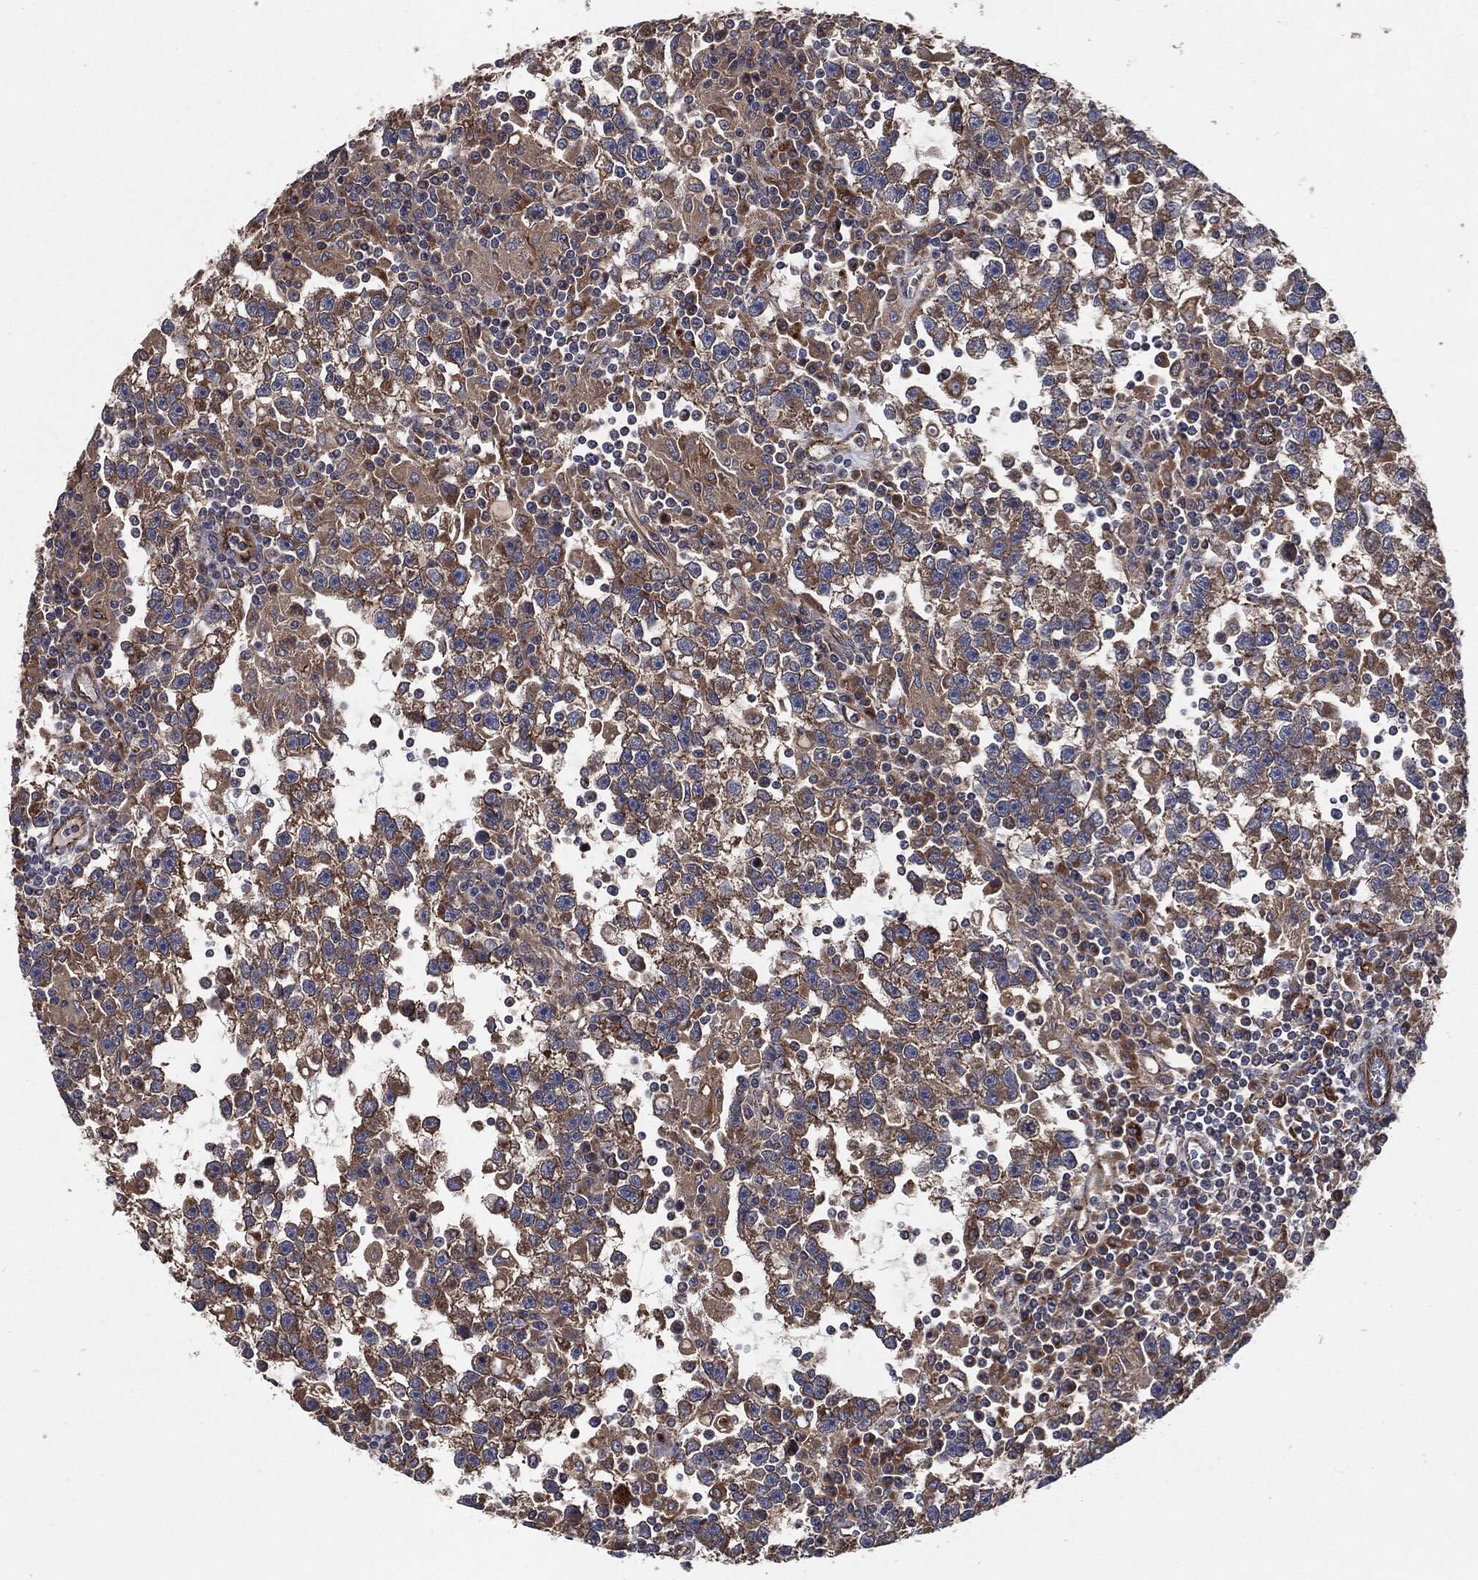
{"staining": {"intensity": "strong", "quantity": "25%-75%", "location": "cytoplasmic/membranous"}, "tissue": "testis cancer", "cell_type": "Tumor cells", "image_type": "cancer", "snomed": [{"axis": "morphology", "description": "Seminoma, NOS"}, {"axis": "topography", "description": "Testis"}], "caption": "Human testis seminoma stained with a brown dye demonstrates strong cytoplasmic/membranous positive staining in about 25%-75% of tumor cells.", "gene": "CTNNA1", "patient": {"sex": "male", "age": 47}}